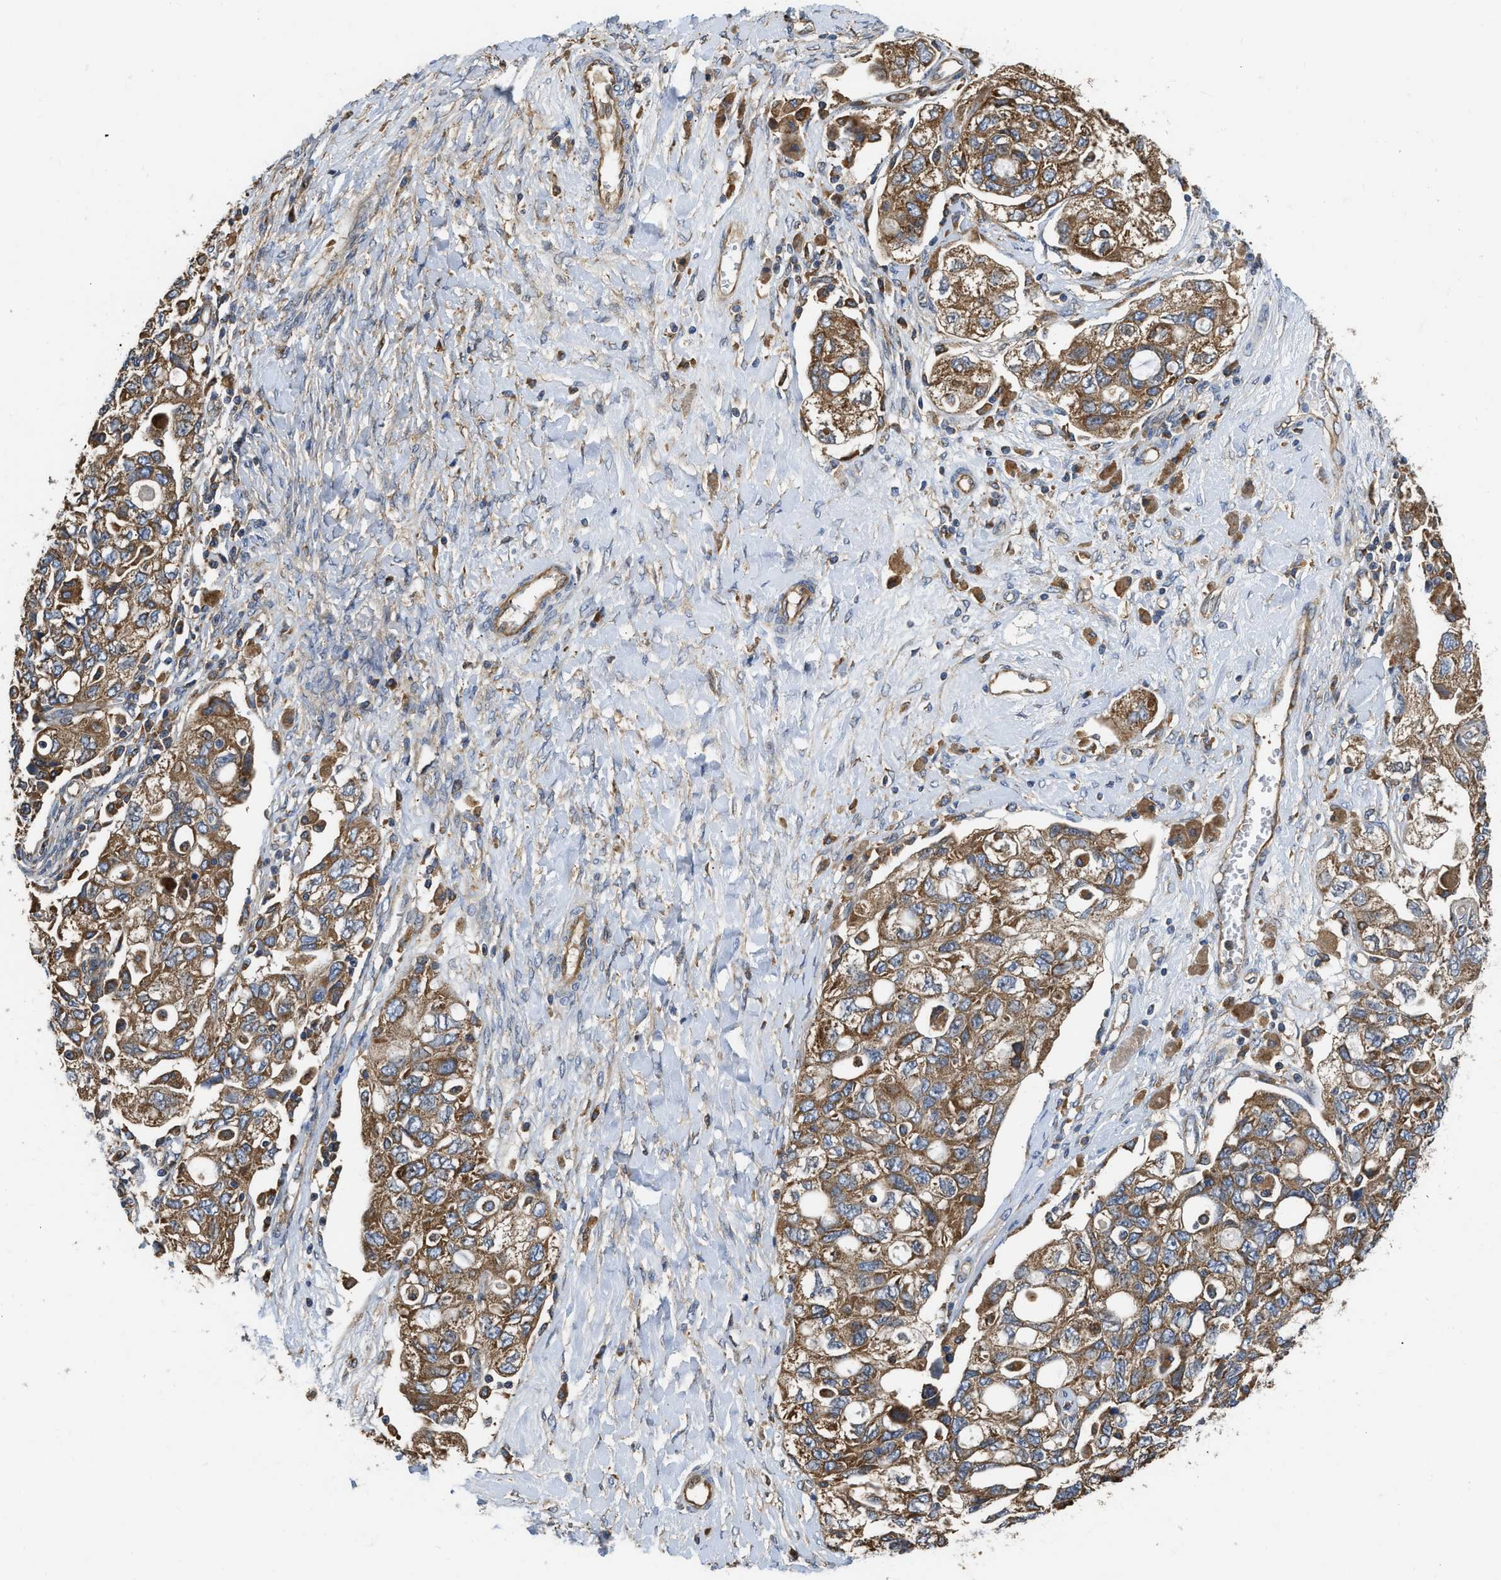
{"staining": {"intensity": "moderate", "quantity": ">75%", "location": "cytoplasmic/membranous"}, "tissue": "ovarian cancer", "cell_type": "Tumor cells", "image_type": "cancer", "snomed": [{"axis": "morphology", "description": "Carcinoma, NOS"}, {"axis": "morphology", "description": "Cystadenocarcinoma, serous, NOS"}, {"axis": "topography", "description": "Ovary"}], "caption": "IHC of ovarian serous cystadenocarcinoma demonstrates medium levels of moderate cytoplasmic/membranous expression in approximately >75% of tumor cells.", "gene": "FLNB", "patient": {"sex": "female", "age": 69}}